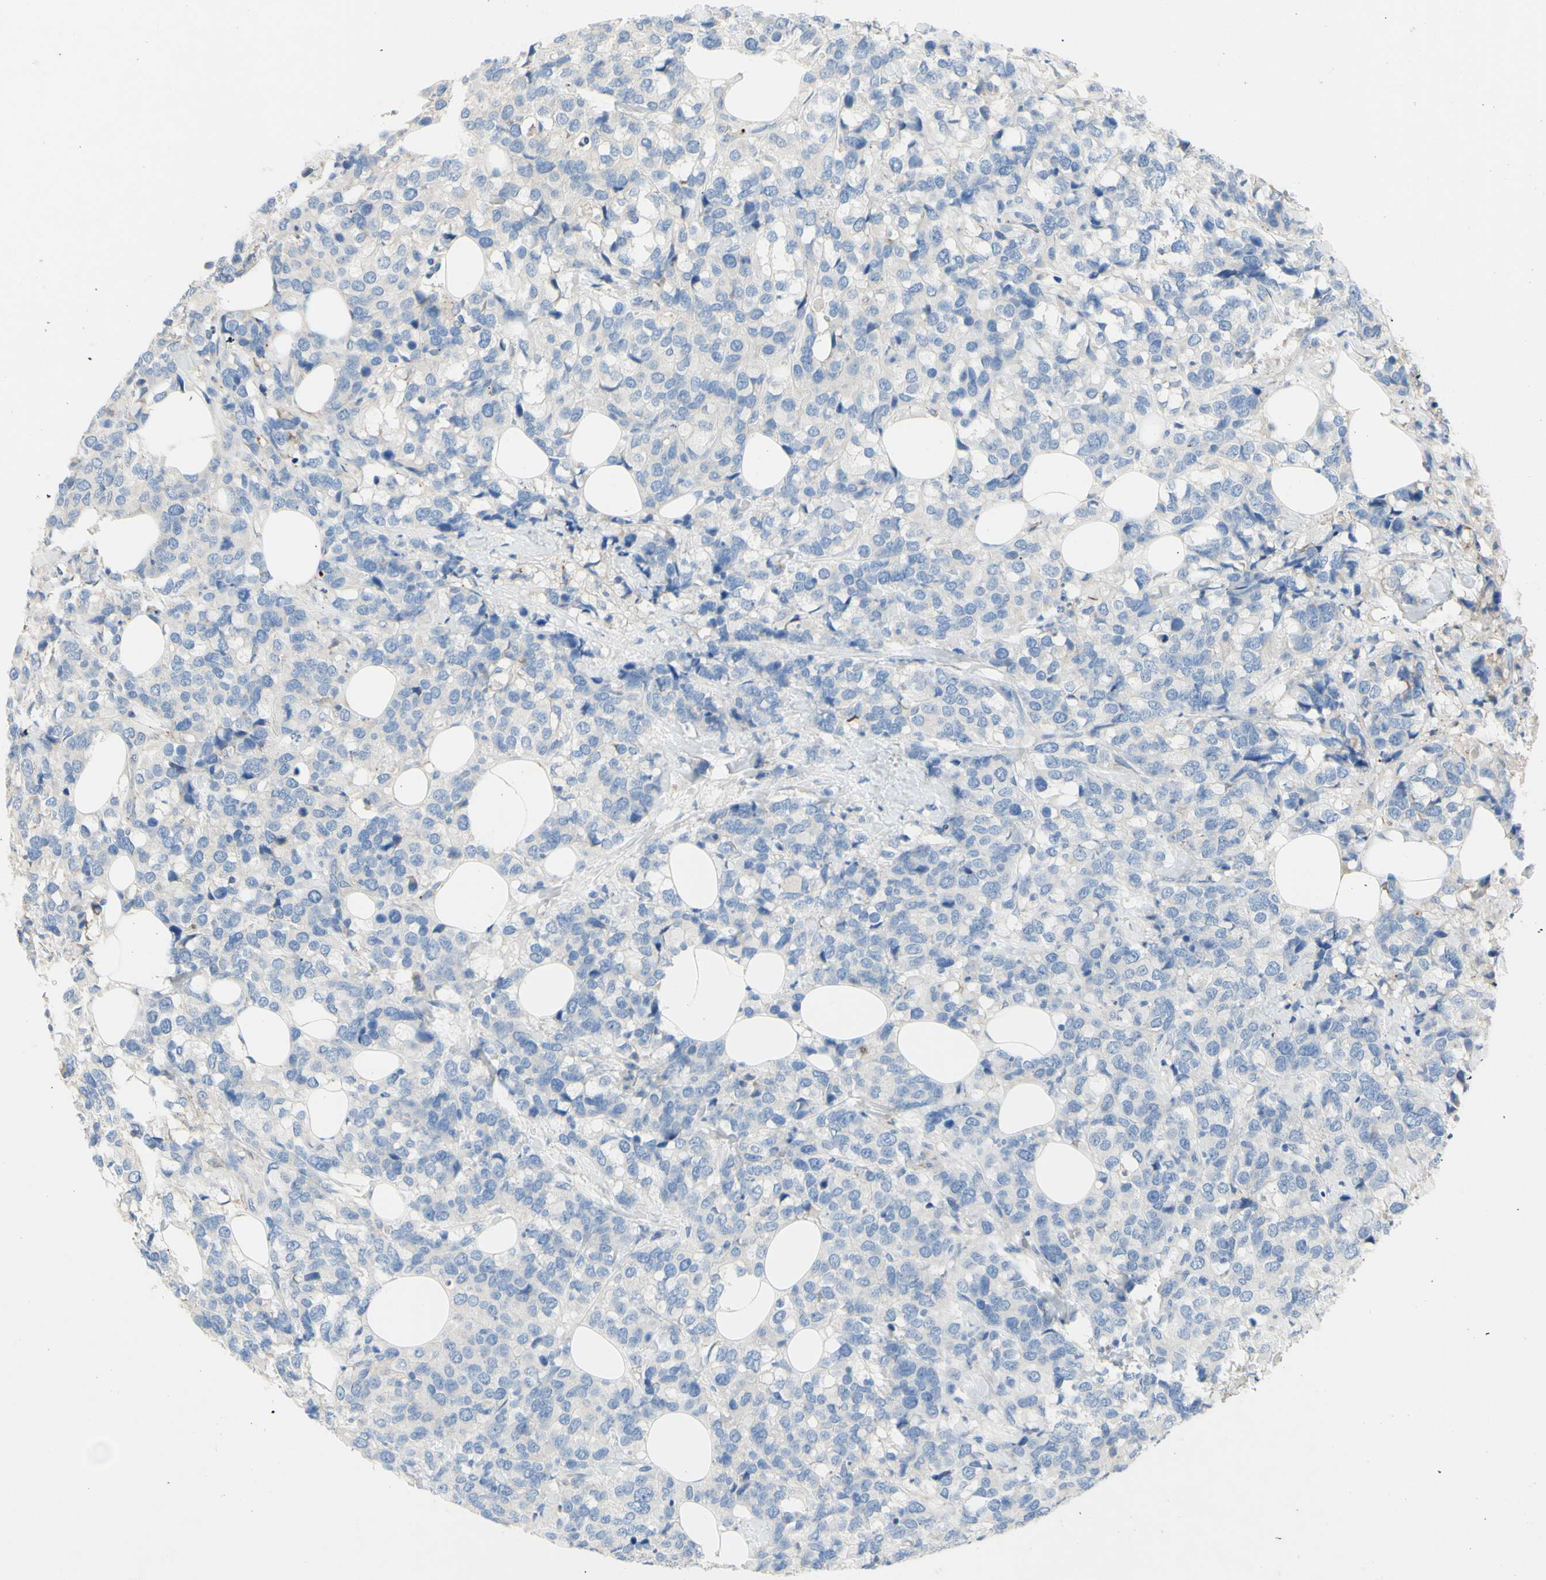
{"staining": {"intensity": "negative", "quantity": "none", "location": "none"}, "tissue": "breast cancer", "cell_type": "Tumor cells", "image_type": "cancer", "snomed": [{"axis": "morphology", "description": "Lobular carcinoma"}, {"axis": "topography", "description": "Breast"}], "caption": "Tumor cells are negative for brown protein staining in breast cancer (lobular carcinoma). (DAB (3,3'-diaminobenzidine) IHC with hematoxylin counter stain).", "gene": "TMEM59L", "patient": {"sex": "female", "age": 59}}